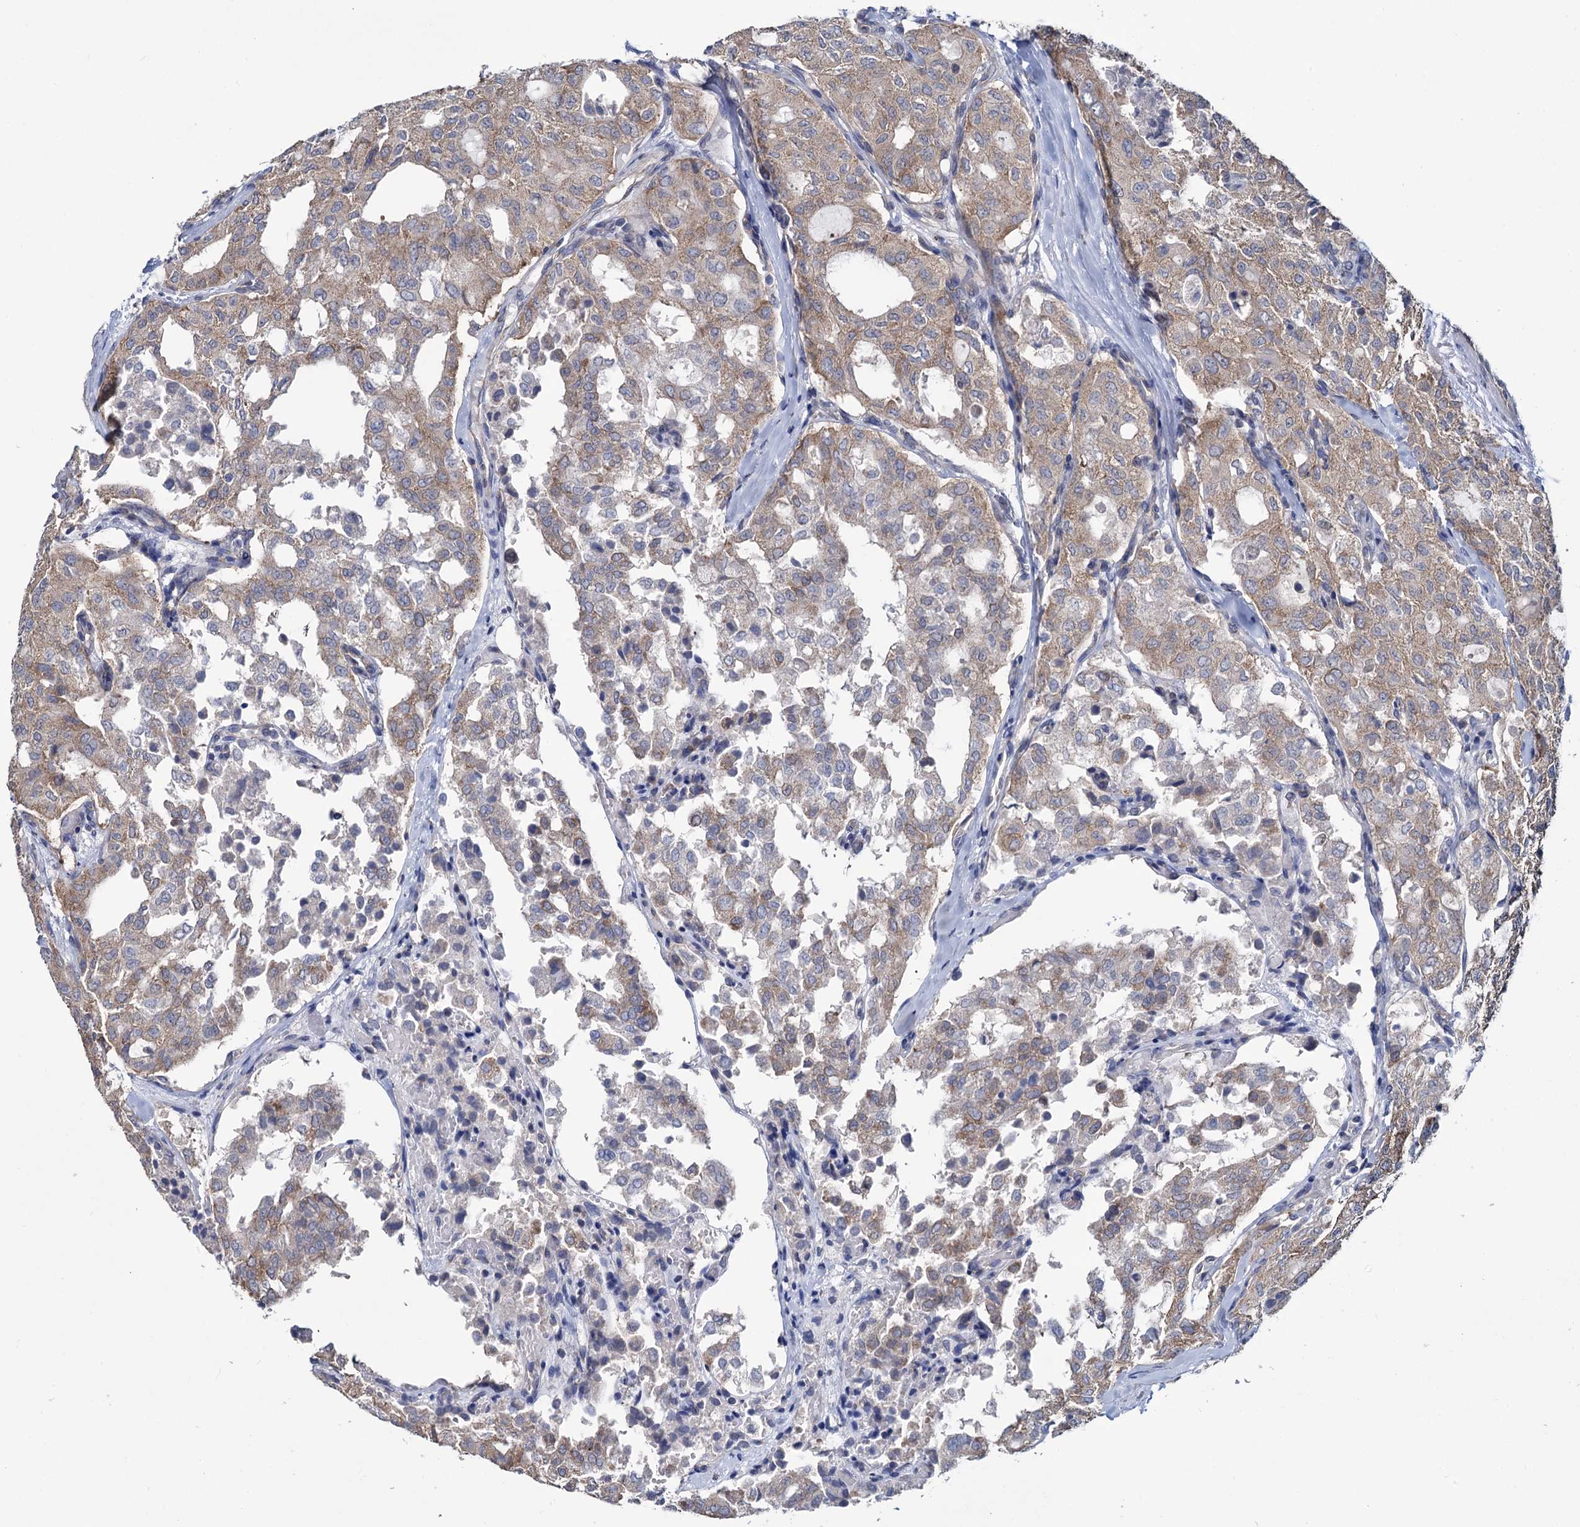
{"staining": {"intensity": "moderate", "quantity": ">75%", "location": "cytoplasmic/membranous"}, "tissue": "thyroid cancer", "cell_type": "Tumor cells", "image_type": "cancer", "snomed": [{"axis": "morphology", "description": "Follicular adenoma carcinoma, NOS"}, {"axis": "topography", "description": "Thyroid gland"}], "caption": "Moderate cytoplasmic/membranous staining for a protein is identified in about >75% of tumor cells of follicular adenoma carcinoma (thyroid) using immunohistochemistry.", "gene": "GSTM2", "patient": {"sex": "male", "age": 75}}